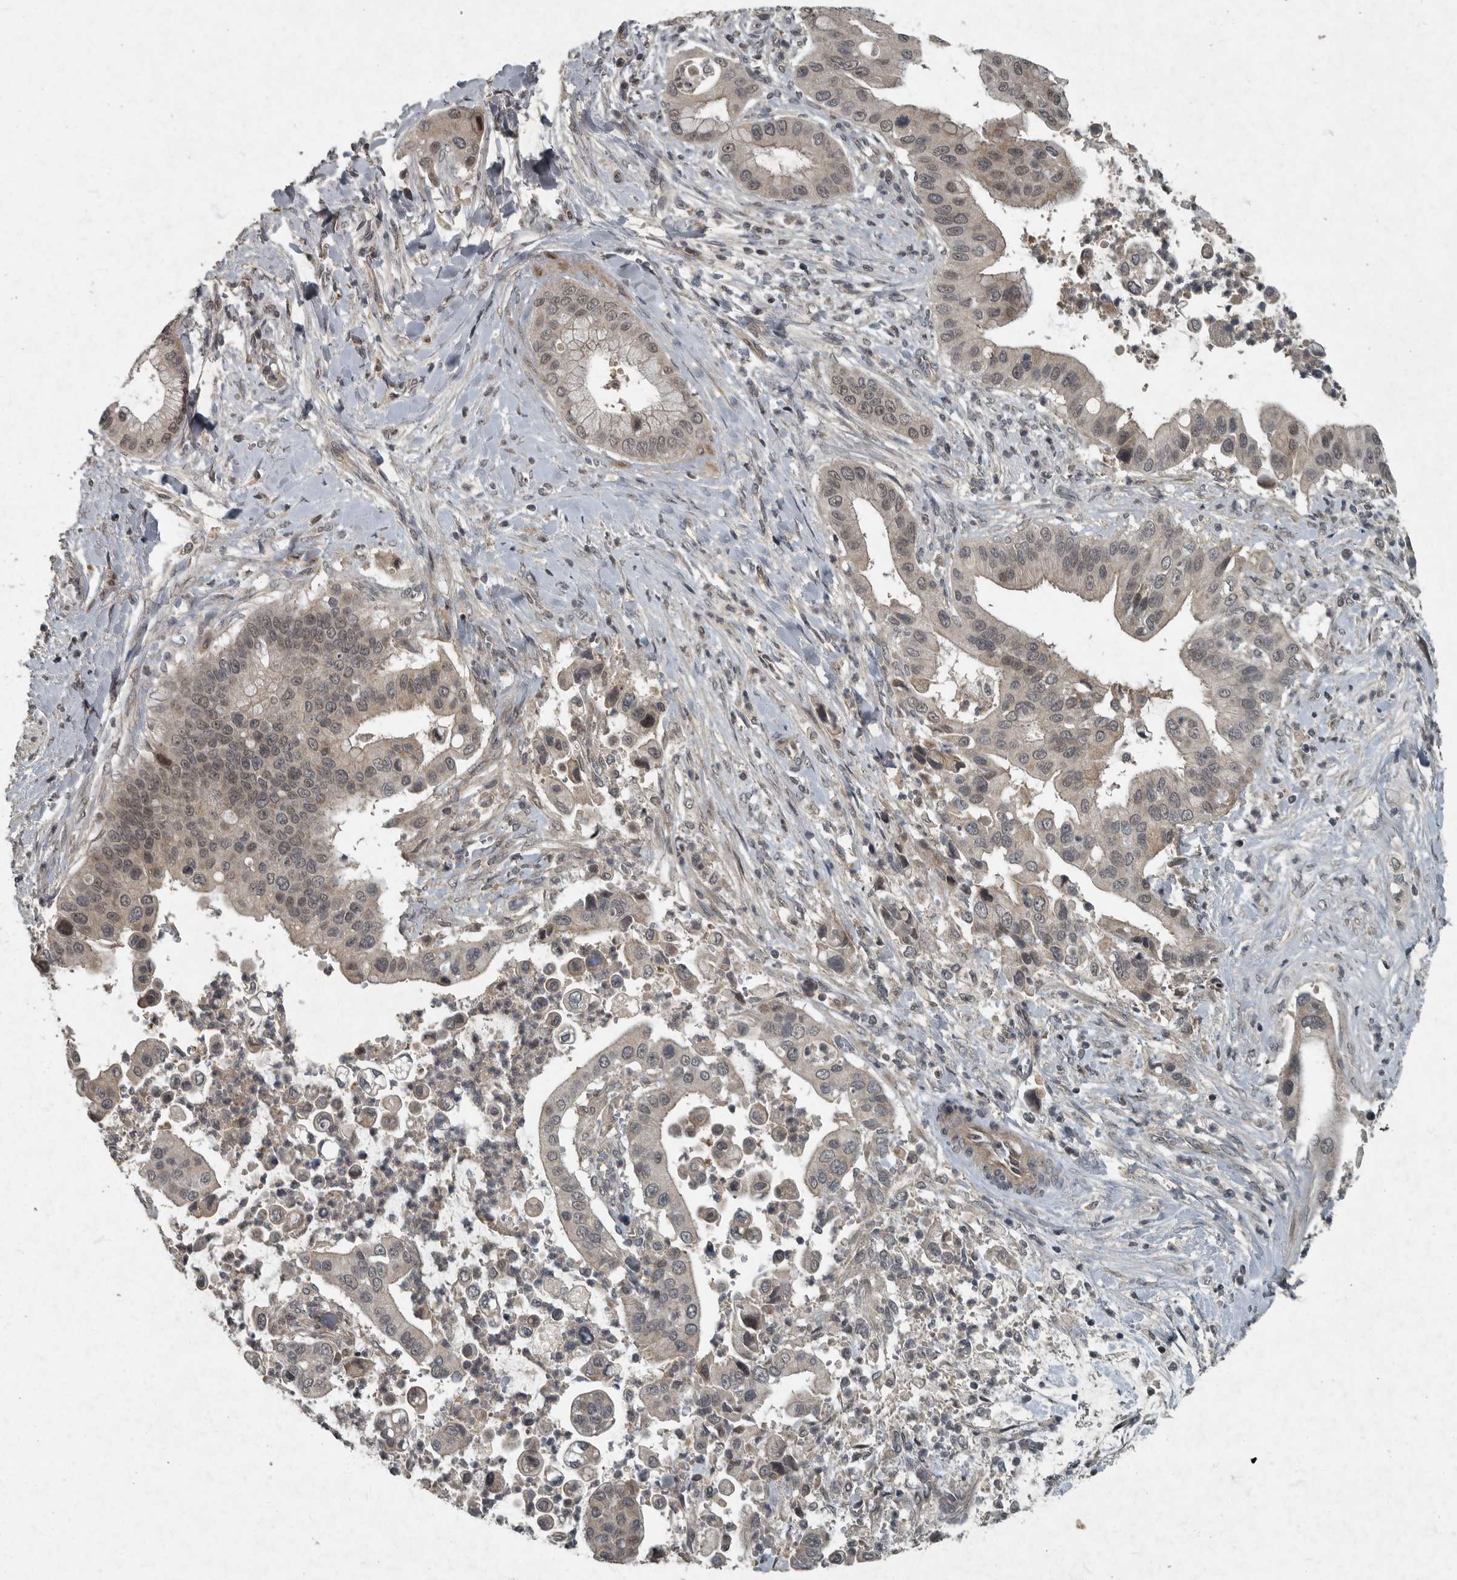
{"staining": {"intensity": "weak", "quantity": "25%-75%", "location": "nuclear"}, "tissue": "liver cancer", "cell_type": "Tumor cells", "image_type": "cancer", "snomed": [{"axis": "morphology", "description": "Cholangiocarcinoma"}, {"axis": "topography", "description": "Liver"}], "caption": "Immunohistochemistry (IHC) image of neoplastic tissue: liver cholangiocarcinoma stained using immunohistochemistry (IHC) shows low levels of weak protein expression localized specifically in the nuclear of tumor cells, appearing as a nuclear brown color.", "gene": "FOXO1", "patient": {"sex": "female", "age": 54}}